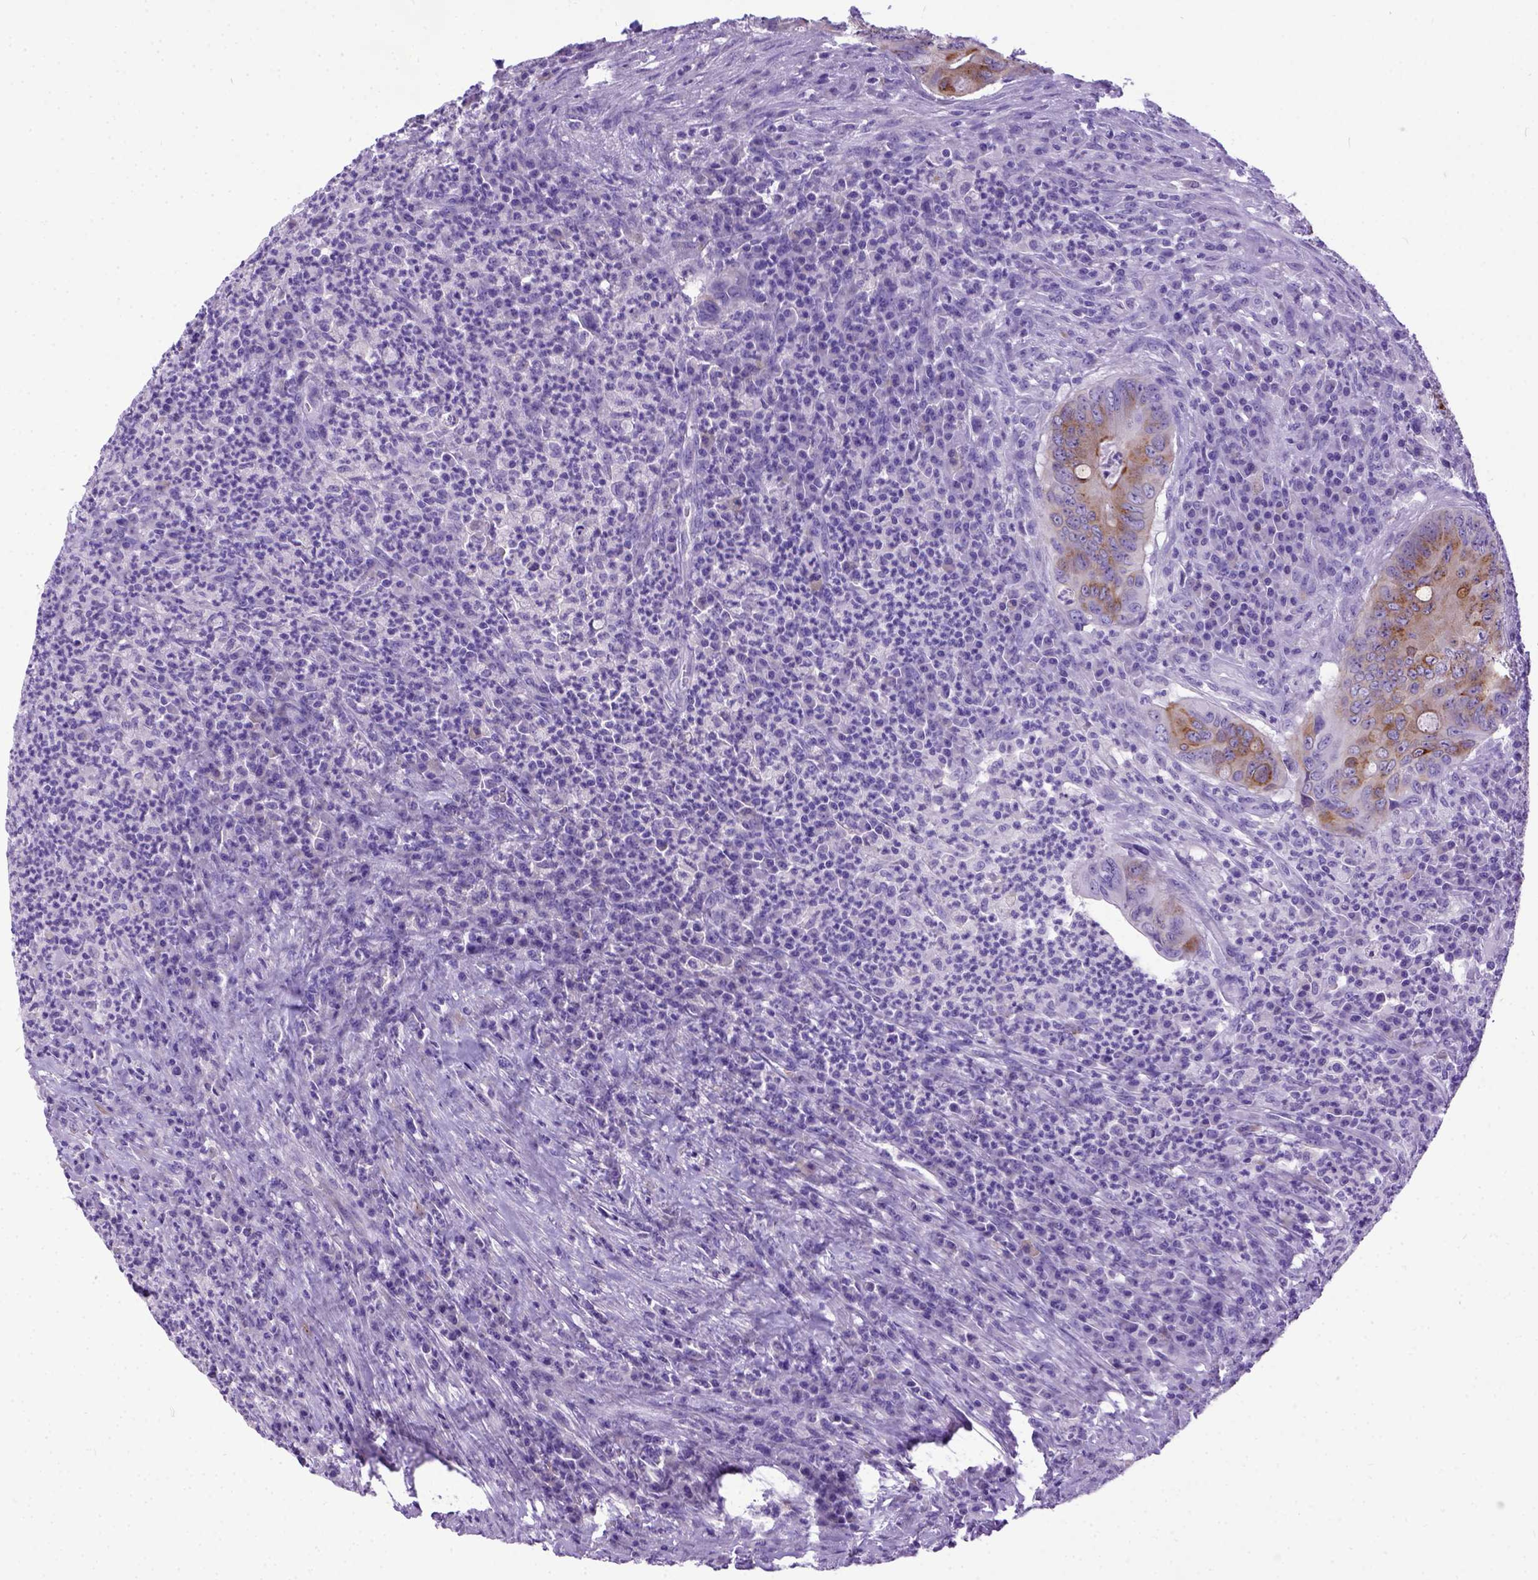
{"staining": {"intensity": "moderate", "quantity": ">75%", "location": "cytoplasmic/membranous"}, "tissue": "colorectal cancer", "cell_type": "Tumor cells", "image_type": "cancer", "snomed": [{"axis": "morphology", "description": "Adenocarcinoma, NOS"}, {"axis": "topography", "description": "Colon"}], "caption": "Approximately >75% of tumor cells in human adenocarcinoma (colorectal) reveal moderate cytoplasmic/membranous protein expression as visualized by brown immunohistochemical staining.", "gene": "IGF2", "patient": {"sex": "female", "age": 74}}